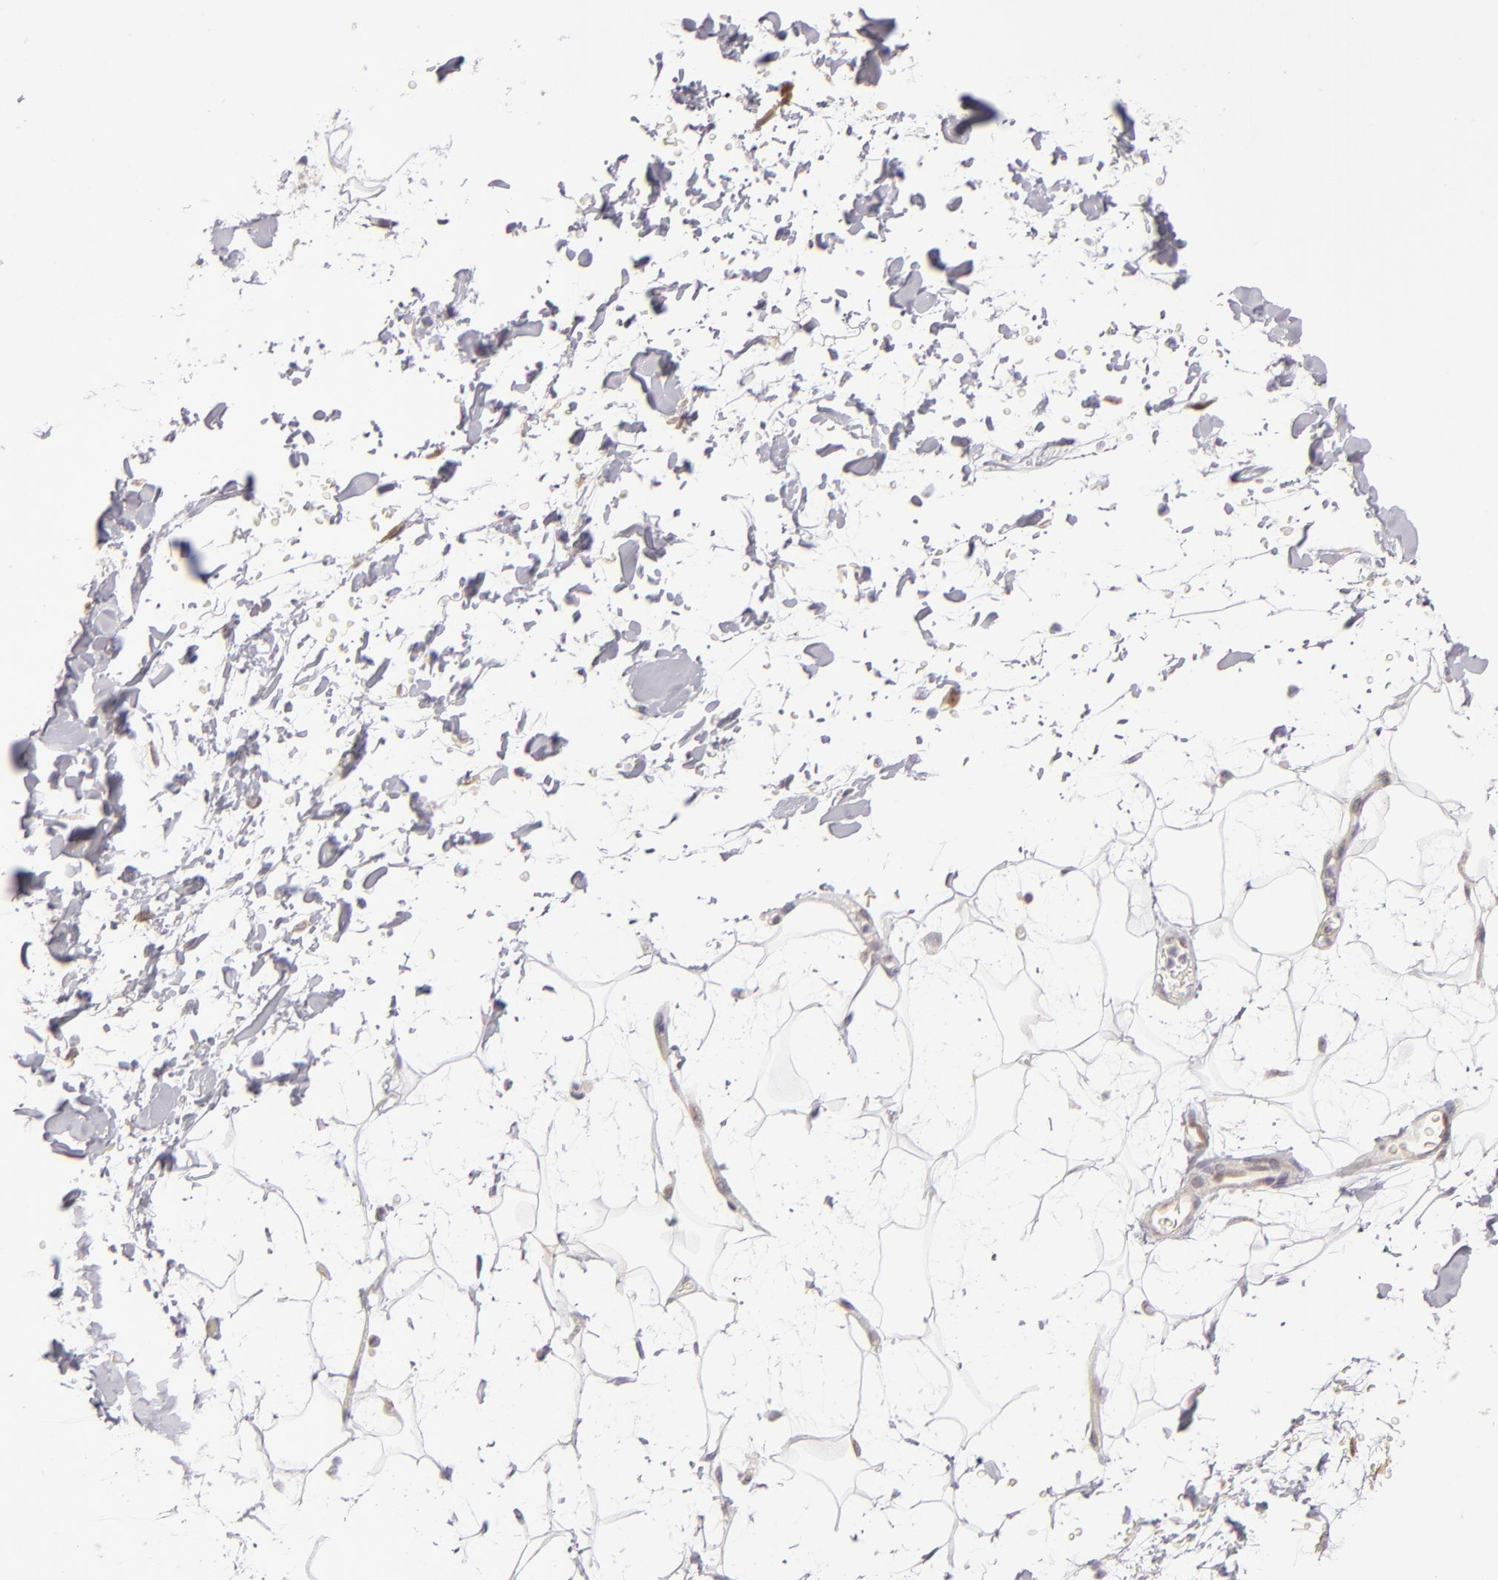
{"staining": {"intensity": "negative", "quantity": "none", "location": "none"}, "tissue": "adipose tissue", "cell_type": "Adipocytes", "image_type": "normal", "snomed": [{"axis": "morphology", "description": "Normal tissue, NOS"}, {"axis": "topography", "description": "Soft tissue"}], "caption": "Immunohistochemistry (IHC) of unremarkable adipose tissue reveals no staining in adipocytes.", "gene": "SH2D4A", "patient": {"sex": "male", "age": 72}}